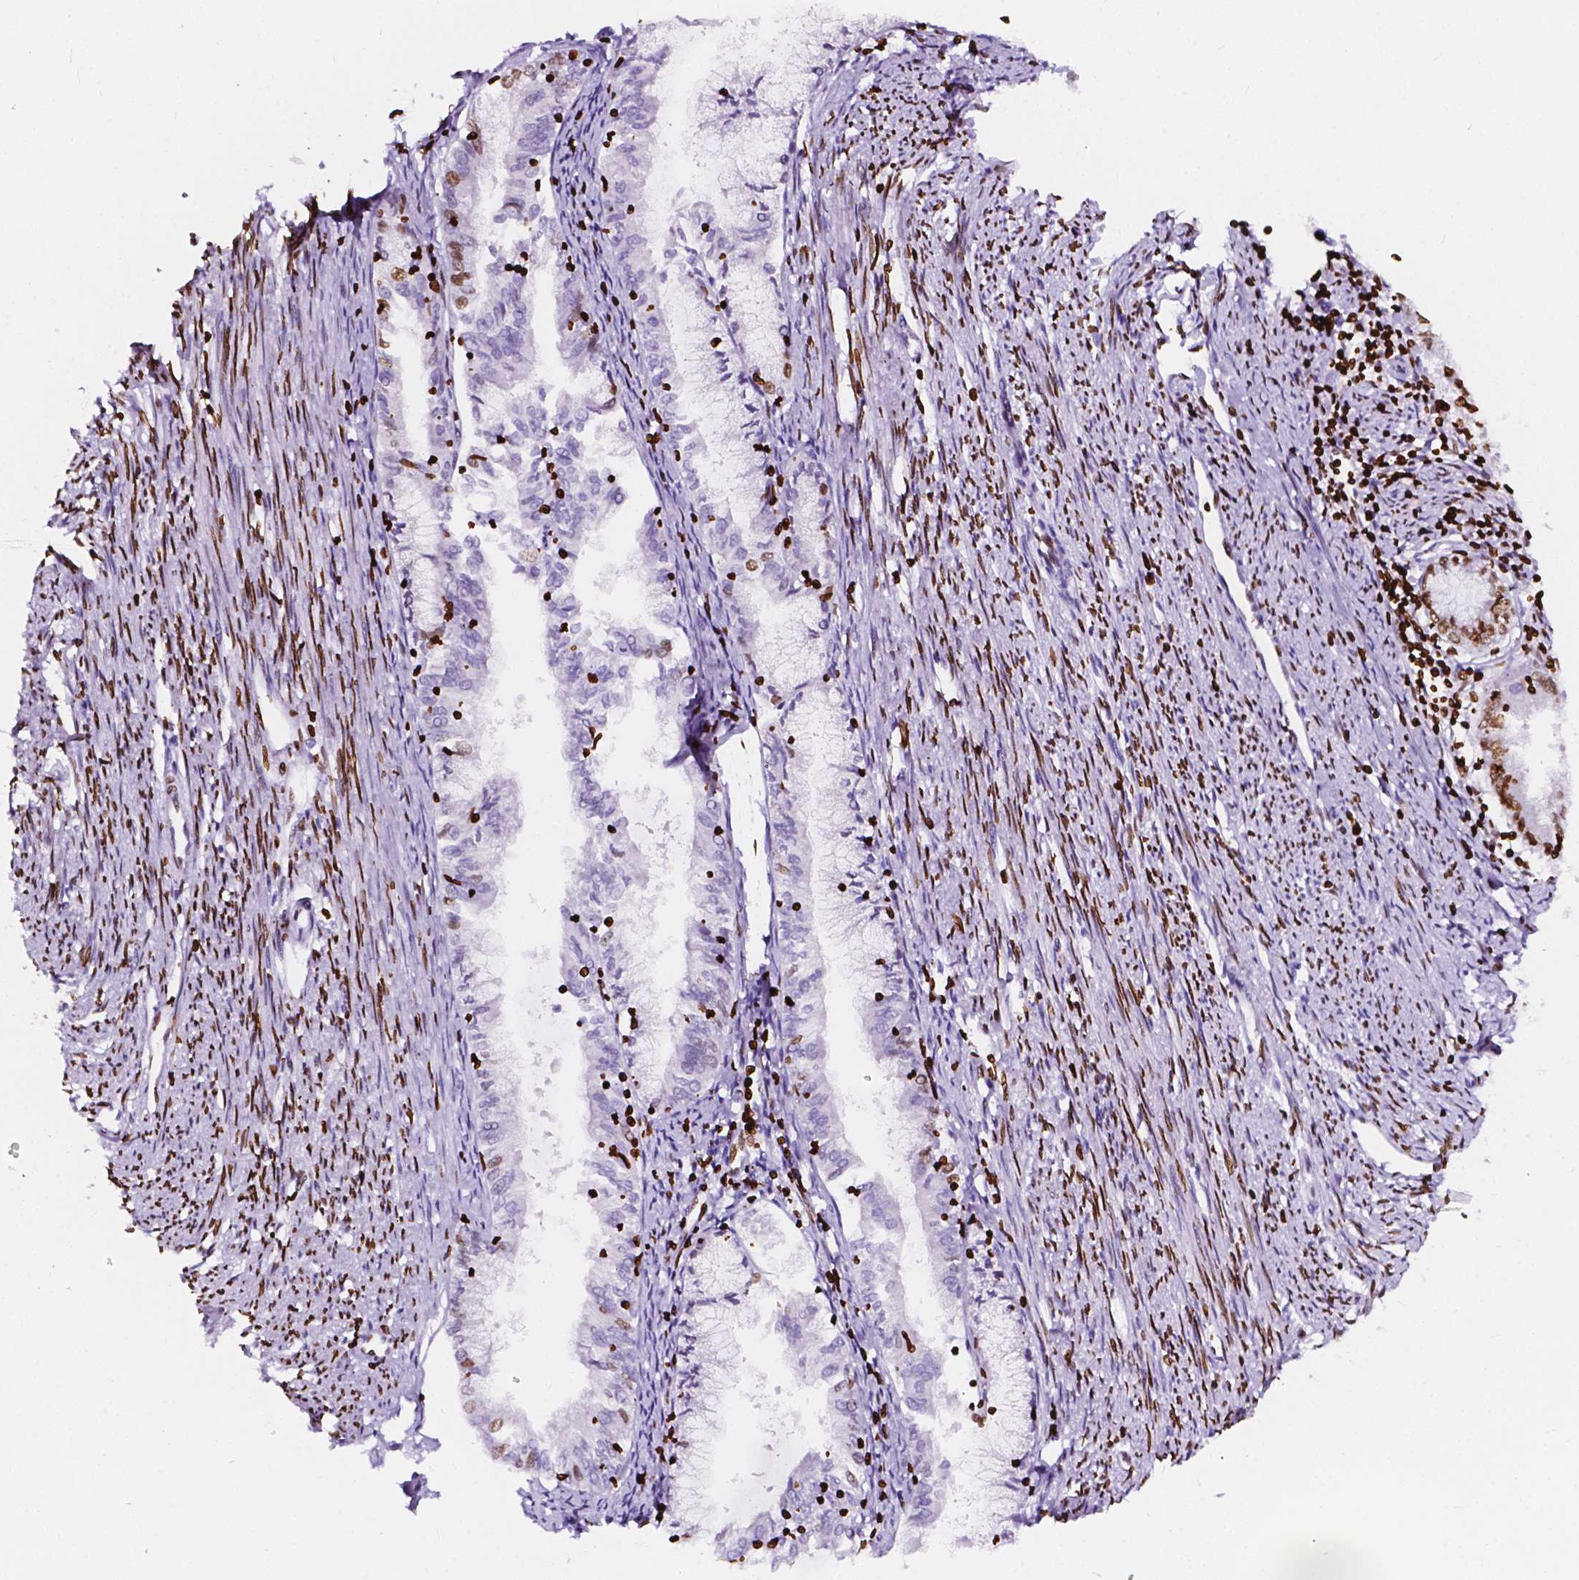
{"staining": {"intensity": "moderate", "quantity": "<25%", "location": "nuclear"}, "tissue": "endometrial cancer", "cell_type": "Tumor cells", "image_type": "cancer", "snomed": [{"axis": "morphology", "description": "Adenocarcinoma, NOS"}, {"axis": "topography", "description": "Endometrium"}], "caption": "Brown immunohistochemical staining in human endometrial cancer (adenocarcinoma) exhibits moderate nuclear staining in approximately <25% of tumor cells.", "gene": "CBY3", "patient": {"sex": "female", "age": 79}}